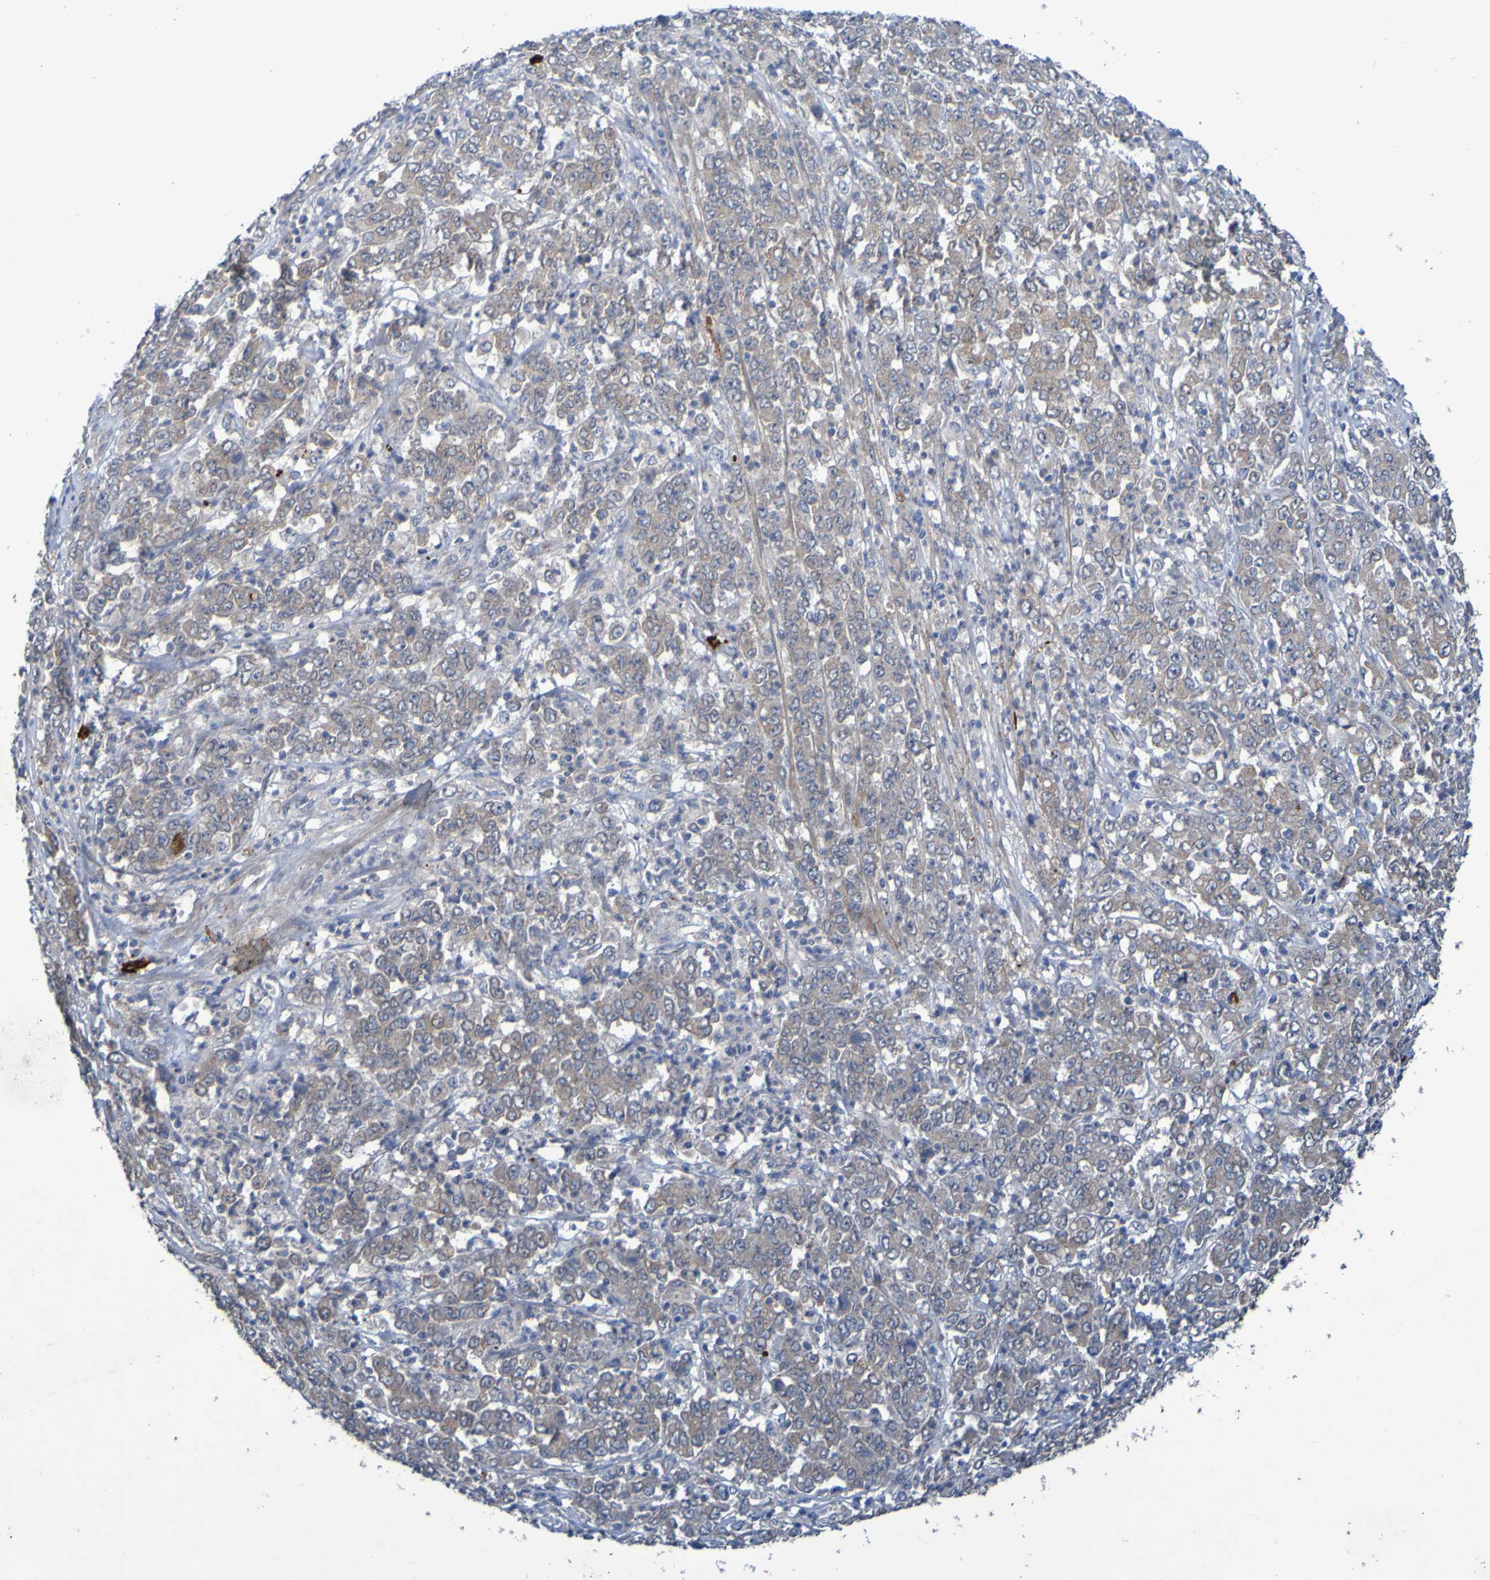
{"staining": {"intensity": "weak", "quantity": ">75%", "location": "cytoplasmic/membranous"}, "tissue": "stomach cancer", "cell_type": "Tumor cells", "image_type": "cancer", "snomed": [{"axis": "morphology", "description": "Adenocarcinoma, NOS"}, {"axis": "topography", "description": "Stomach, lower"}], "caption": "Immunohistochemistry (DAB (3,3'-diaminobenzidine)) staining of human stomach adenocarcinoma demonstrates weak cytoplasmic/membranous protein expression in about >75% of tumor cells. The staining was performed using DAB to visualize the protein expression in brown, while the nuclei were stained in blue with hematoxylin (Magnification: 20x).", "gene": "ANGPT4", "patient": {"sex": "female", "age": 71}}